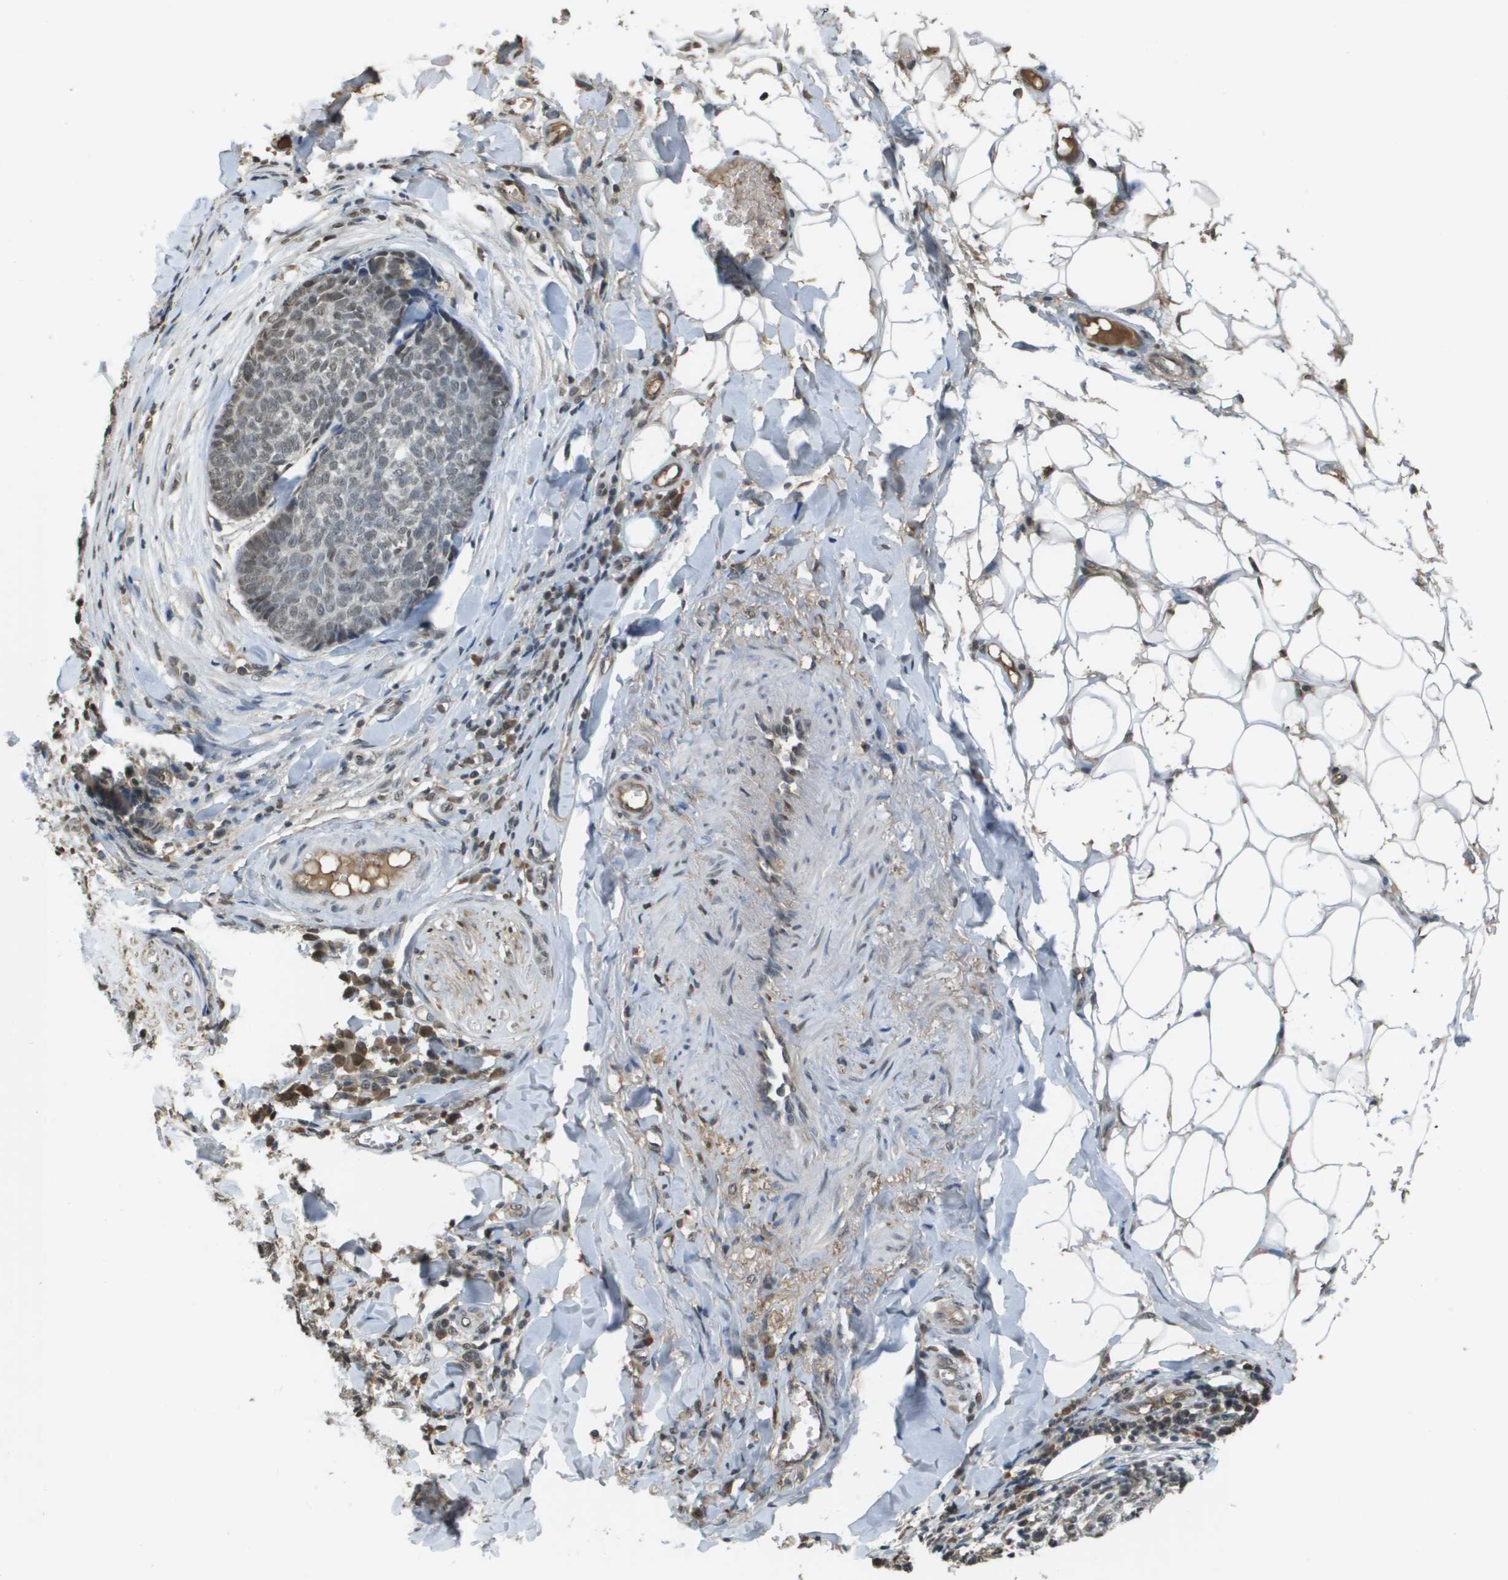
{"staining": {"intensity": "weak", "quantity": "<25%", "location": "nuclear"}, "tissue": "skin cancer", "cell_type": "Tumor cells", "image_type": "cancer", "snomed": [{"axis": "morphology", "description": "Basal cell carcinoma"}, {"axis": "topography", "description": "Skin"}], "caption": "Protein analysis of skin cancer demonstrates no significant expression in tumor cells. (DAB (3,3'-diaminobenzidine) immunohistochemistry, high magnification).", "gene": "NDRG2", "patient": {"sex": "male", "age": 84}}